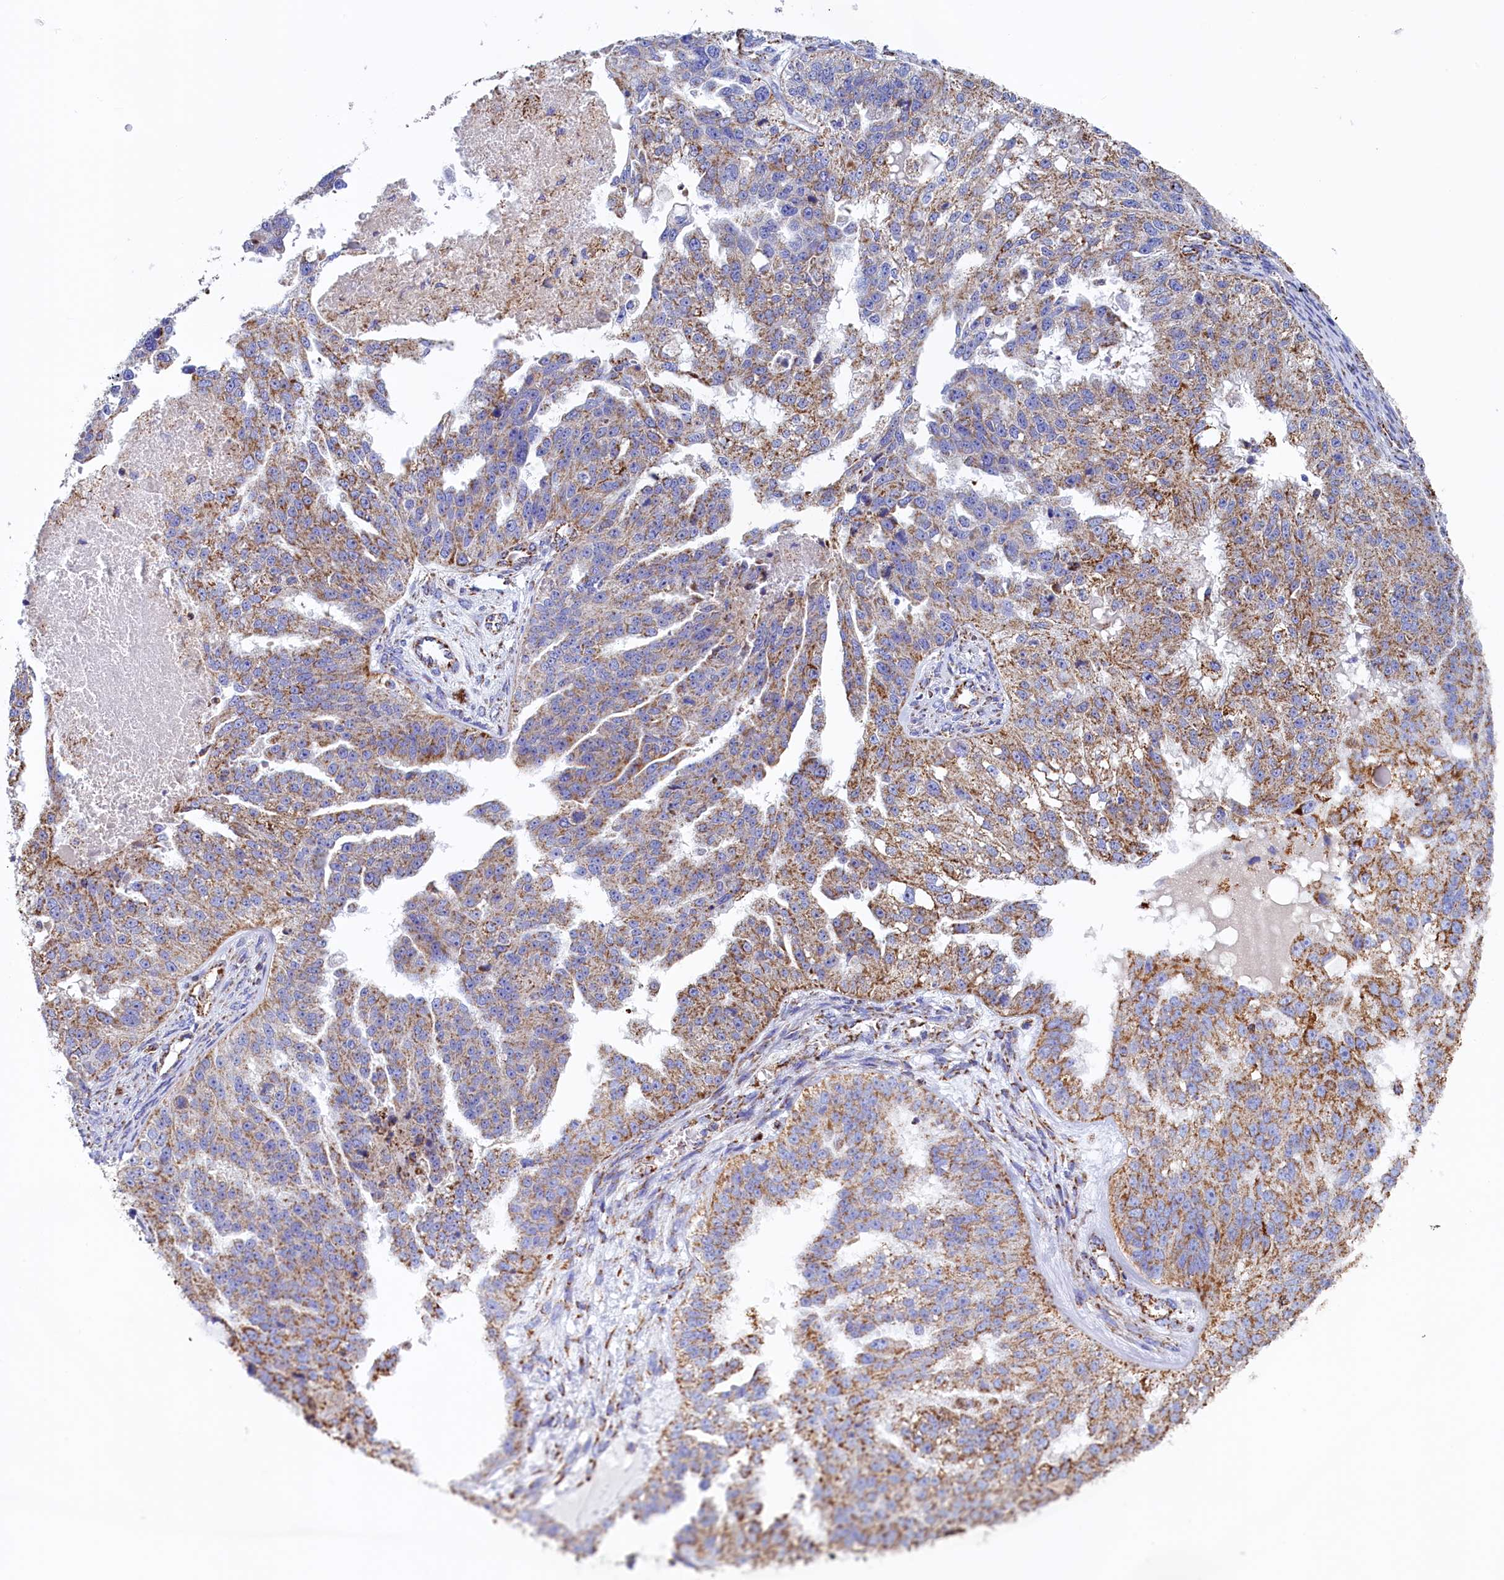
{"staining": {"intensity": "moderate", "quantity": ">75%", "location": "cytoplasmic/membranous"}, "tissue": "ovarian cancer", "cell_type": "Tumor cells", "image_type": "cancer", "snomed": [{"axis": "morphology", "description": "Cystadenocarcinoma, serous, NOS"}, {"axis": "topography", "description": "Ovary"}], "caption": "Moderate cytoplasmic/membranous expression is identified in approximately >75% of tumor cells in ovarian cancer.", "gene": "SLC39A3", "patient": {"sex": "female", "age": 58}}